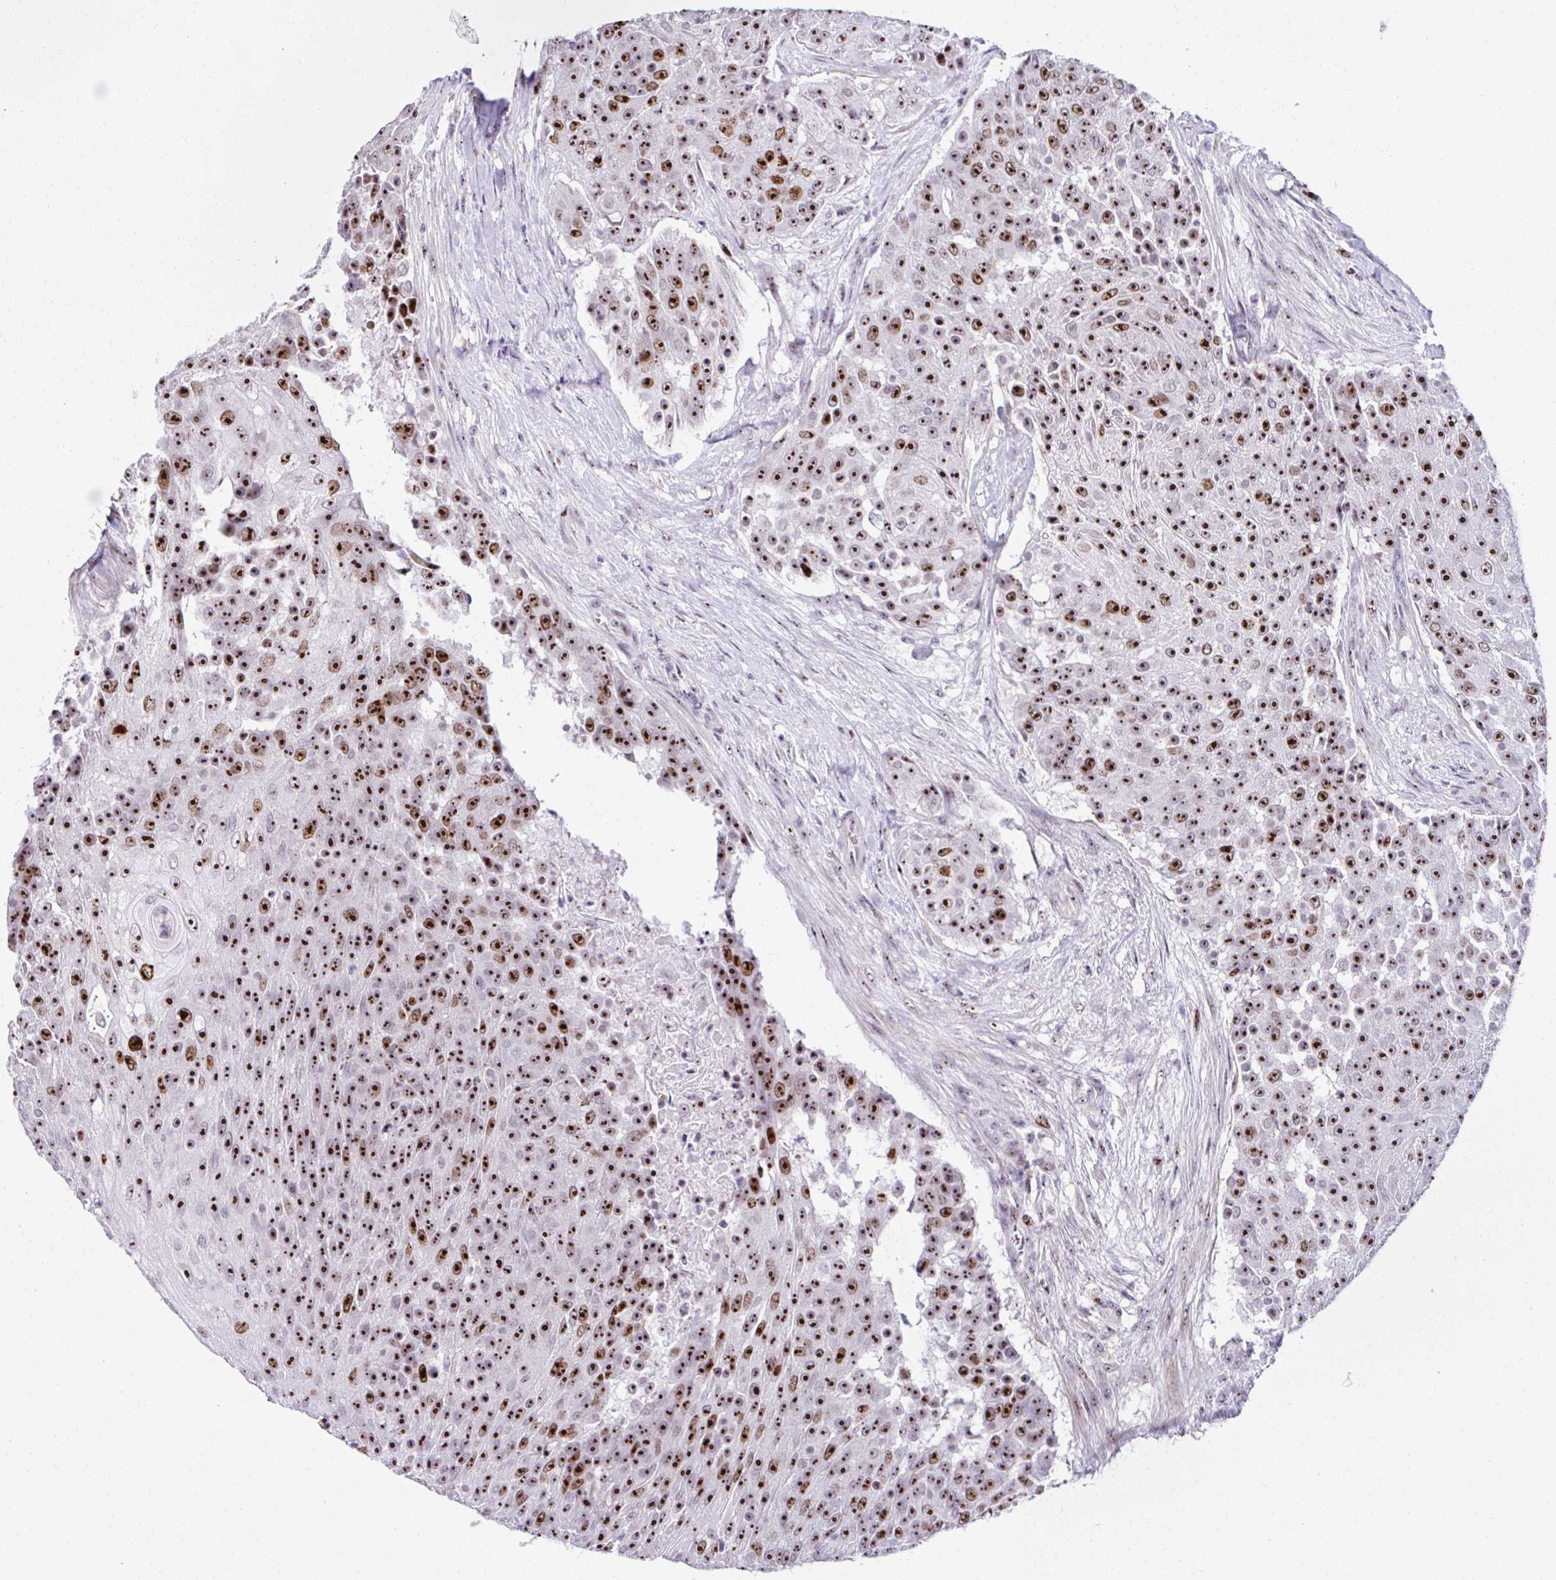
{"staining": {"intensity": "strong", "quantity": ">75%", "location": "nuclear"}, "tissue": "urothelial cancer", "cell_type": "Tumor cells", "image_type": "cancer", "snomed": [{"axis": "morphology", "description": "Urothelial carcinoma, High grade"}, {"axis": "topography", "description": "Urinary bladder"}], "caption": "A micrograph showing strong nuclear staining in approximately >75% of tumor cells in urothelial cancer, as visualized by brown immunohistochemical staining.", "gene": "CEP72", "patient": {"sex": "female", "age": 63}}